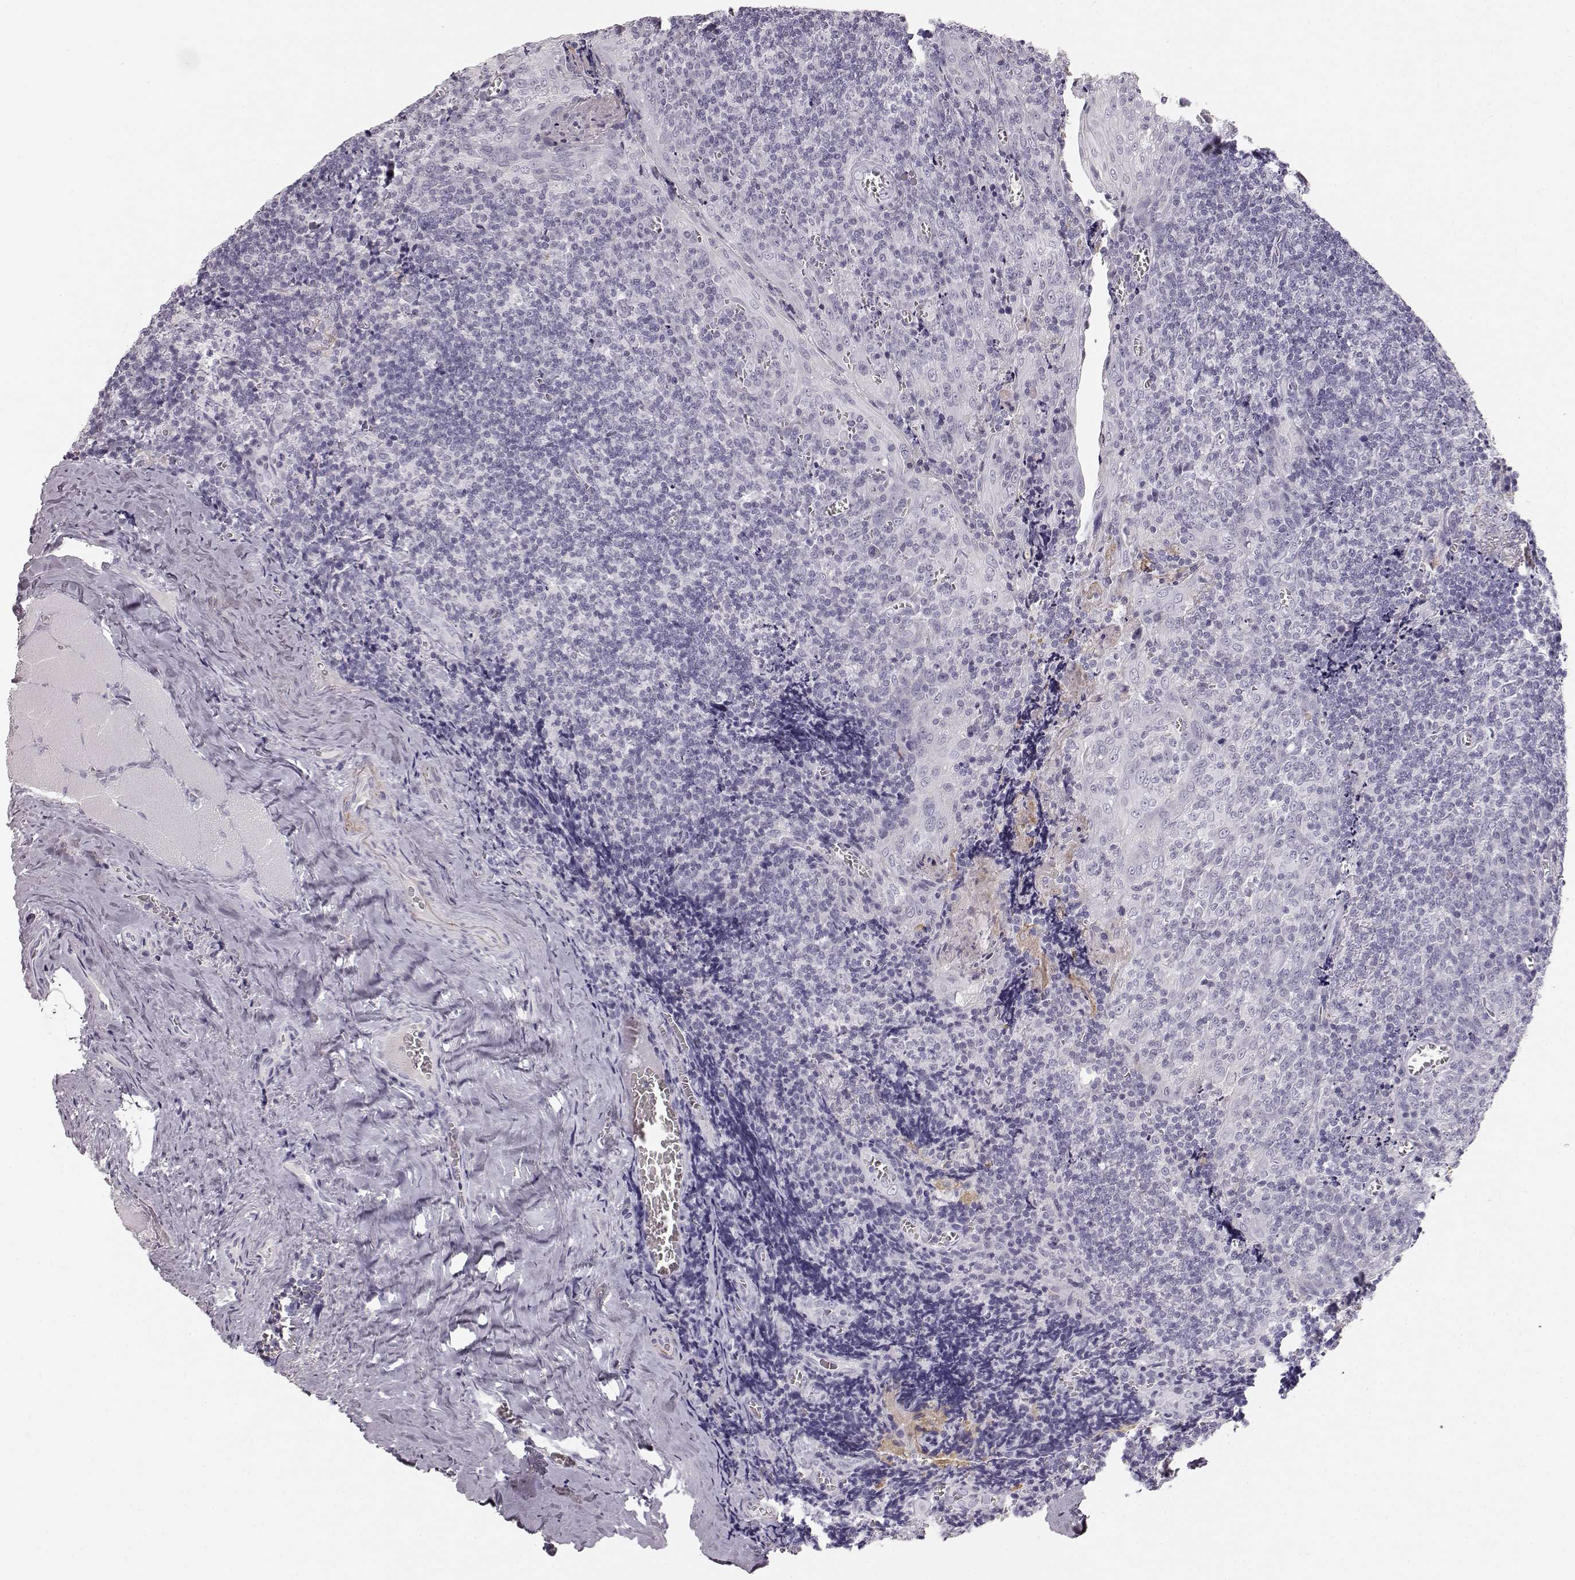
{"staining": {"intensity": "negative", "quantity": "none", "location": "none"}, "tissue": "tonsil", "cell_type": "Germinal center cells", "image_type": "normal", "snomed": [{"axis": "morphology", "description": "Normal tissue, NOS"}, {"axis": "morphology", "description": "Inflammation, NOS"}, {"axis": "topography", "description": "Tonsil"}], "caption": "Normal tonsil was stained to show a protein in brown. There is no significant staining in germinal center cells. (Brightfield microscopy of DAB (3,3'-diaminobenzidine) immunohistochemistry (IHC) at high magnification).", "gene": "KRTAP16", "patient": {"sex": "female", "age": 31}}